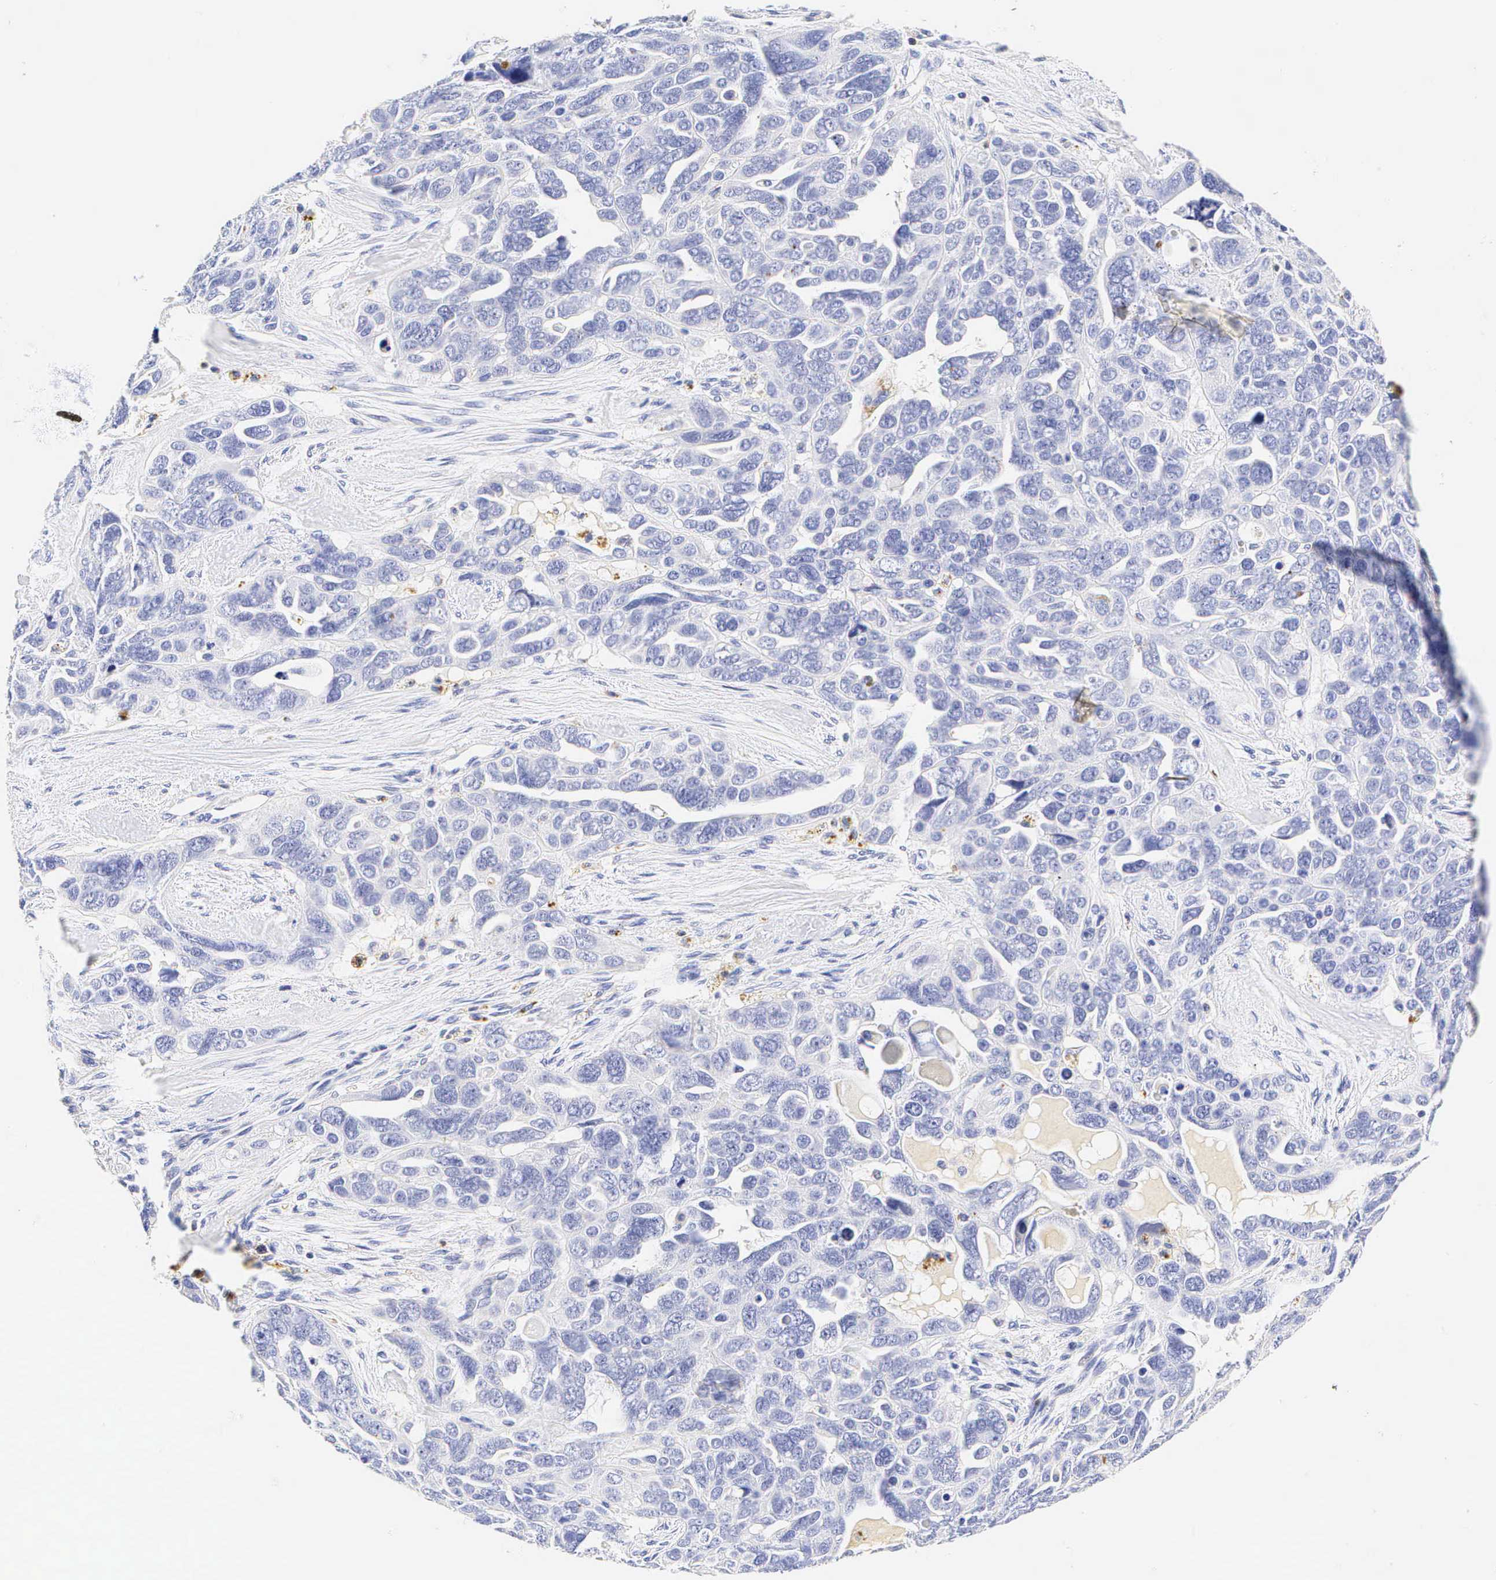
{"staining": {"intensity": "negative", "quantity": "none", "location": "none"}, "tissue": "ovarian cancer", "cell_type": "Tumor cells", "image_type": "cancer", "snomed": [{"axis": "morphology", "description": "Cystadenocarcinoma, serous, NOS"}, {"axis": "topography", "description": "Ovary"}], "caption": "The micrograph exhibits no significant staining in tumor cells of ovarian serous cystadenocarcinoma.", "gene": "CD3E", "patient": {"sex": "female", "age": 63}}